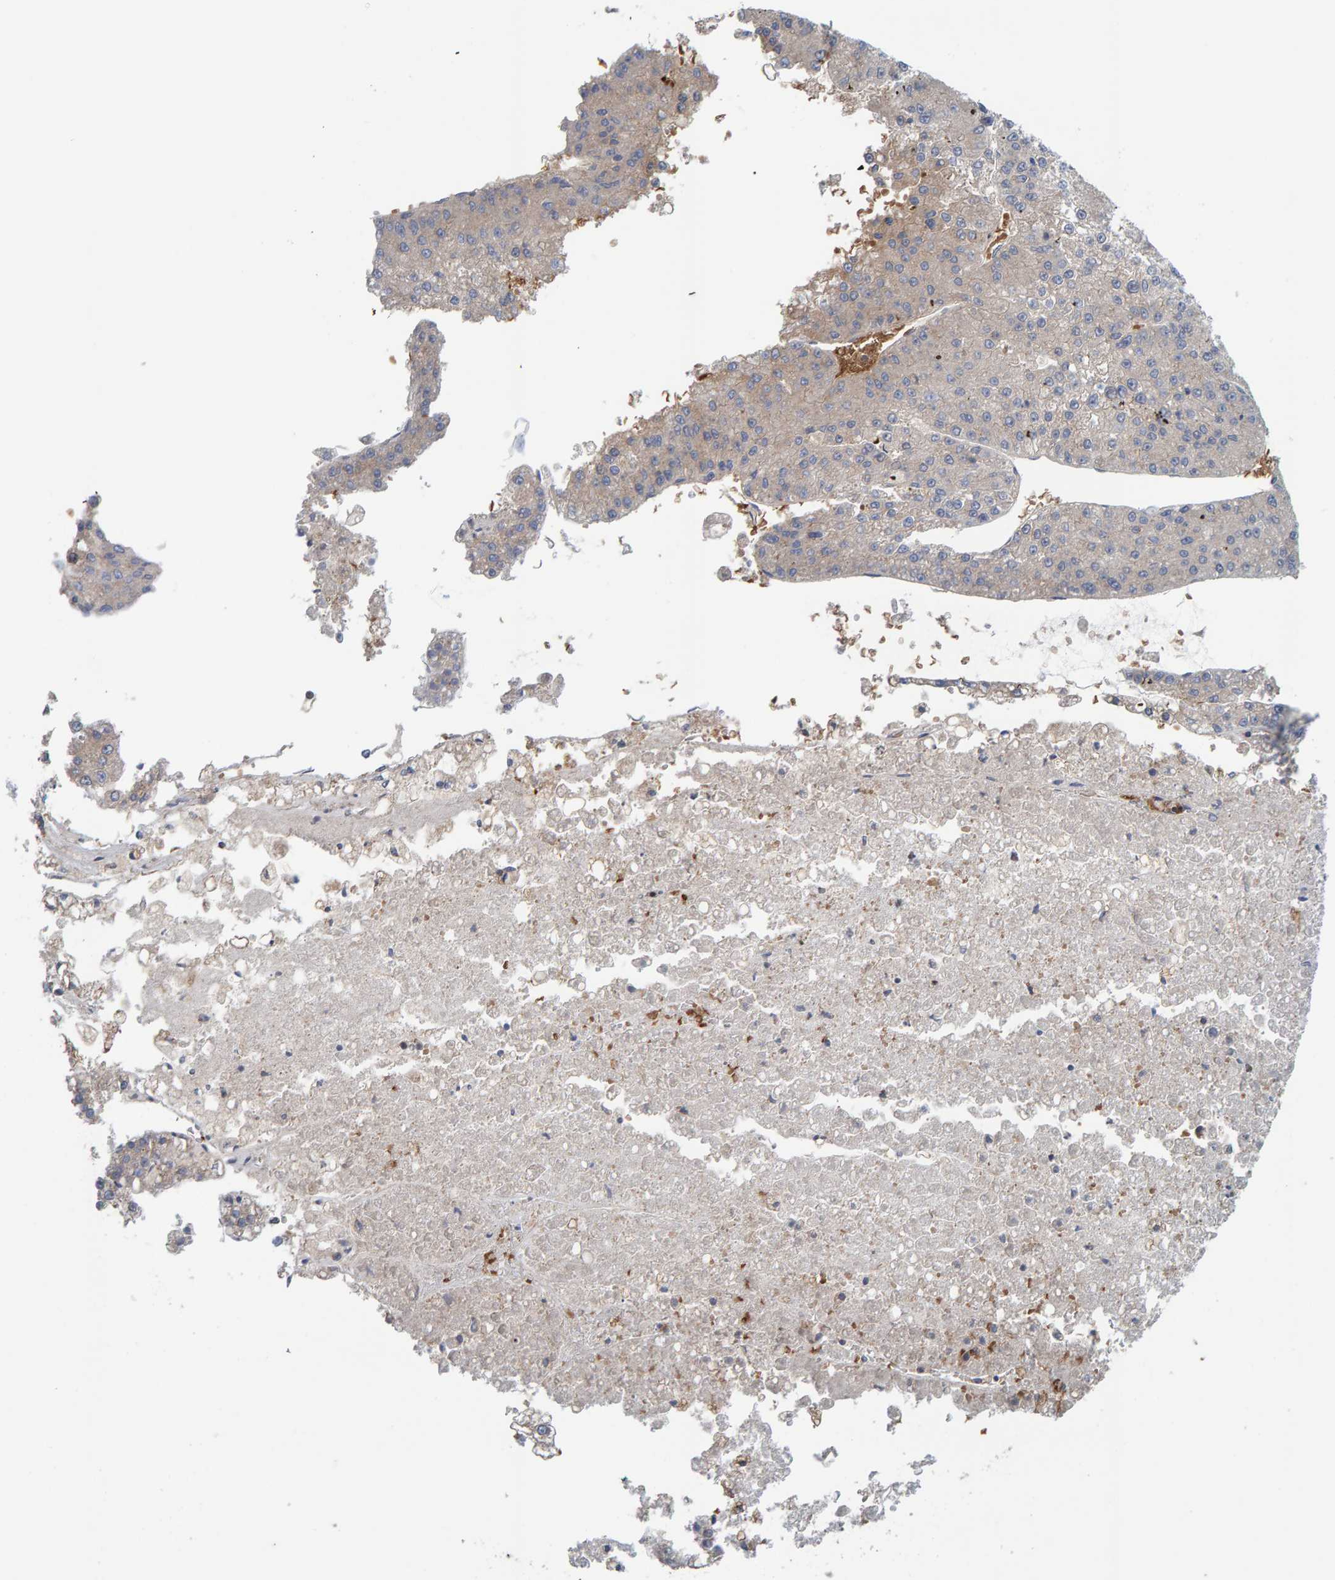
{"staining": {"intensity": "weak", "quantity": "25%-75%", "location": "cytoplasmic/membranous"}, "tissue": "liver cancer", "cell_type": "Tumor cells", "image_type": "cancer", "snomed": [{"axis": "morphology", "description": "Carcinoma, Hepatocellular, NOS"}, {"axis": "topography", "description": "Liver"}], "caption": "DAB (3,3'-diaminobenzidine) immunohistochemical staining of liver cancer (hepatocellular carcinoma) reveals weak cytoplasmic/membranous protein expression in approximately 25%-75% of tumor cells. (Brightfield microscopy of DAB IHC at high magnification).", "gene": "UBAP1", "patient": {"sex": "female", "age": 73}}